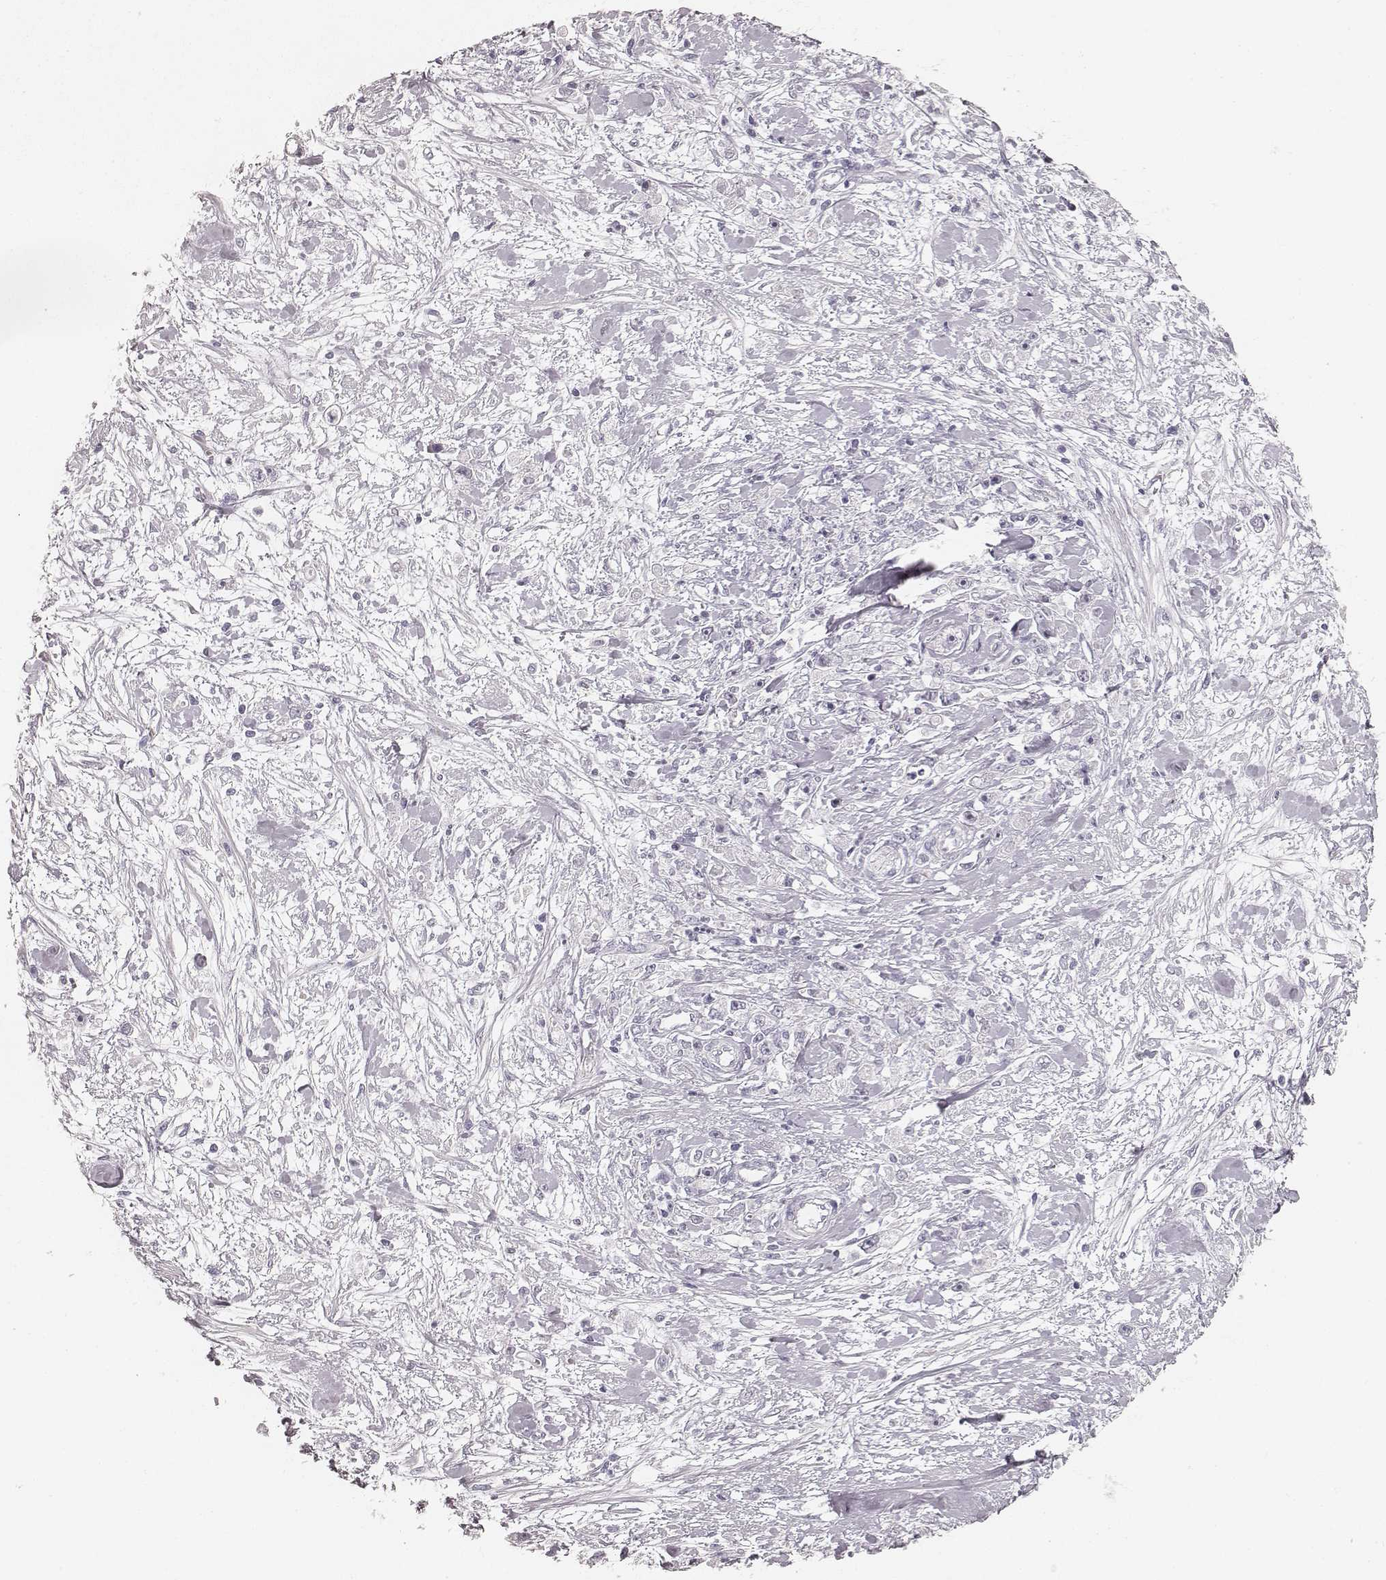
{"staining": {"intensity": "negative", "quantity": "none", "location": "none"}, "tissue": "stomach cancer", "cell_type": "Tumor cells", "image_type": "cancer", "snomed": [{"axis": "morphology", "description": "Adenocarcinoma, NOS"}, {"axis": "topography", "description": "Stomach"}], "caption": "Tumor cells show no significant protein expression in adenocarcinoma (stomach).", "gene": "HNF4G", "patient": {"sex": "female", "age": 59}}